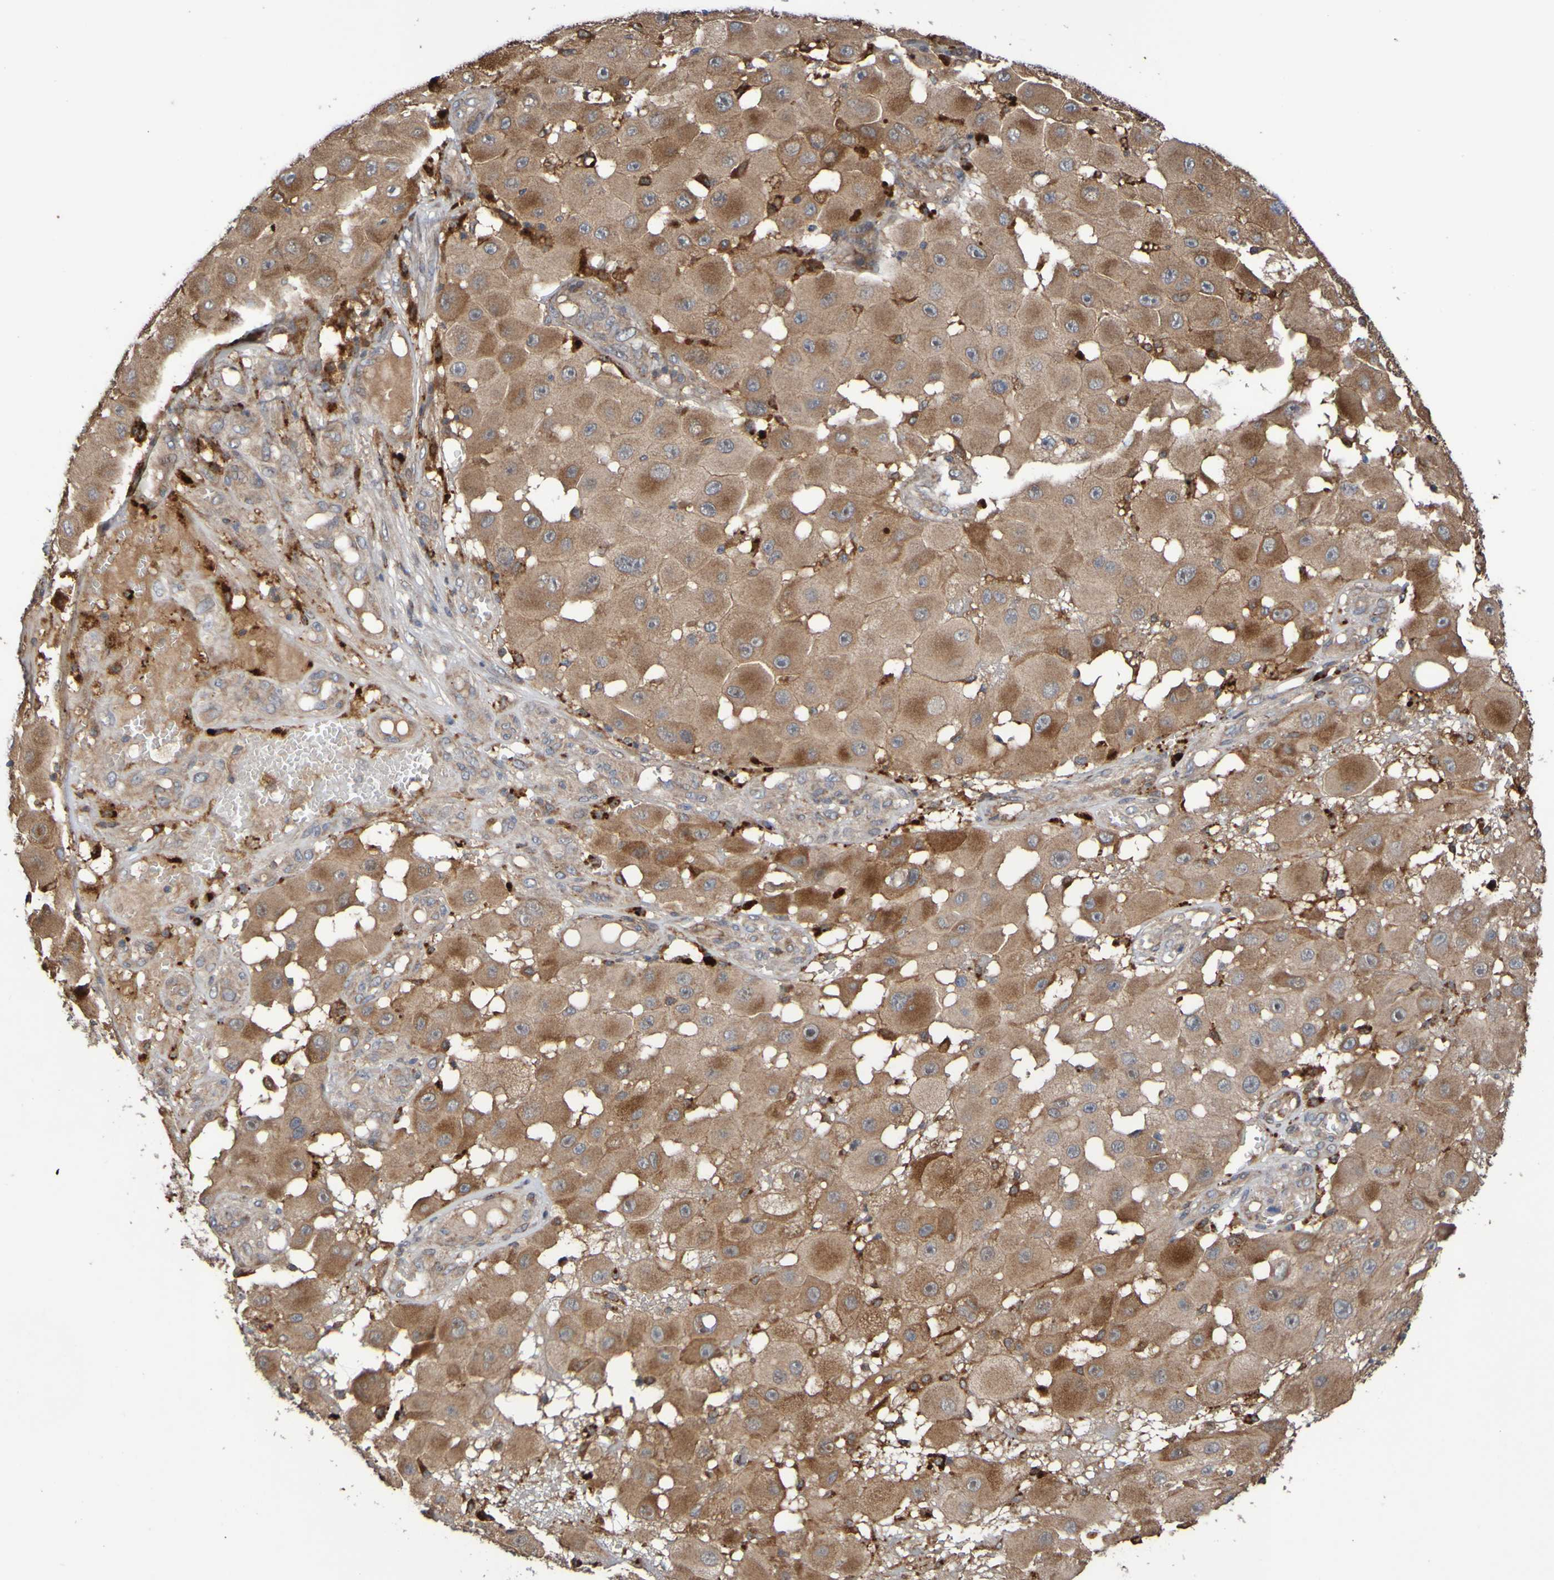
{"staining": {"intensity": "moderate", "quantity": ">75%", "location": "cytoplasmic/membranous"}, "tissue": "melanoma", "cell_type": "Tumor cells", "image_type": "cancer", "snomed": [{"axis": "morphology", "description": "Malignant melanoma, NOS"}, {"axis": "topography", "description": "Skin"}], "caption": "Melanoma stained for a protein (brown) reveals moderate cytoplasmic/membranous positive positivity in approximately >75% of tumor cells.", "gene": "UCN", "patient": {"sex": "female", "age": 81}}